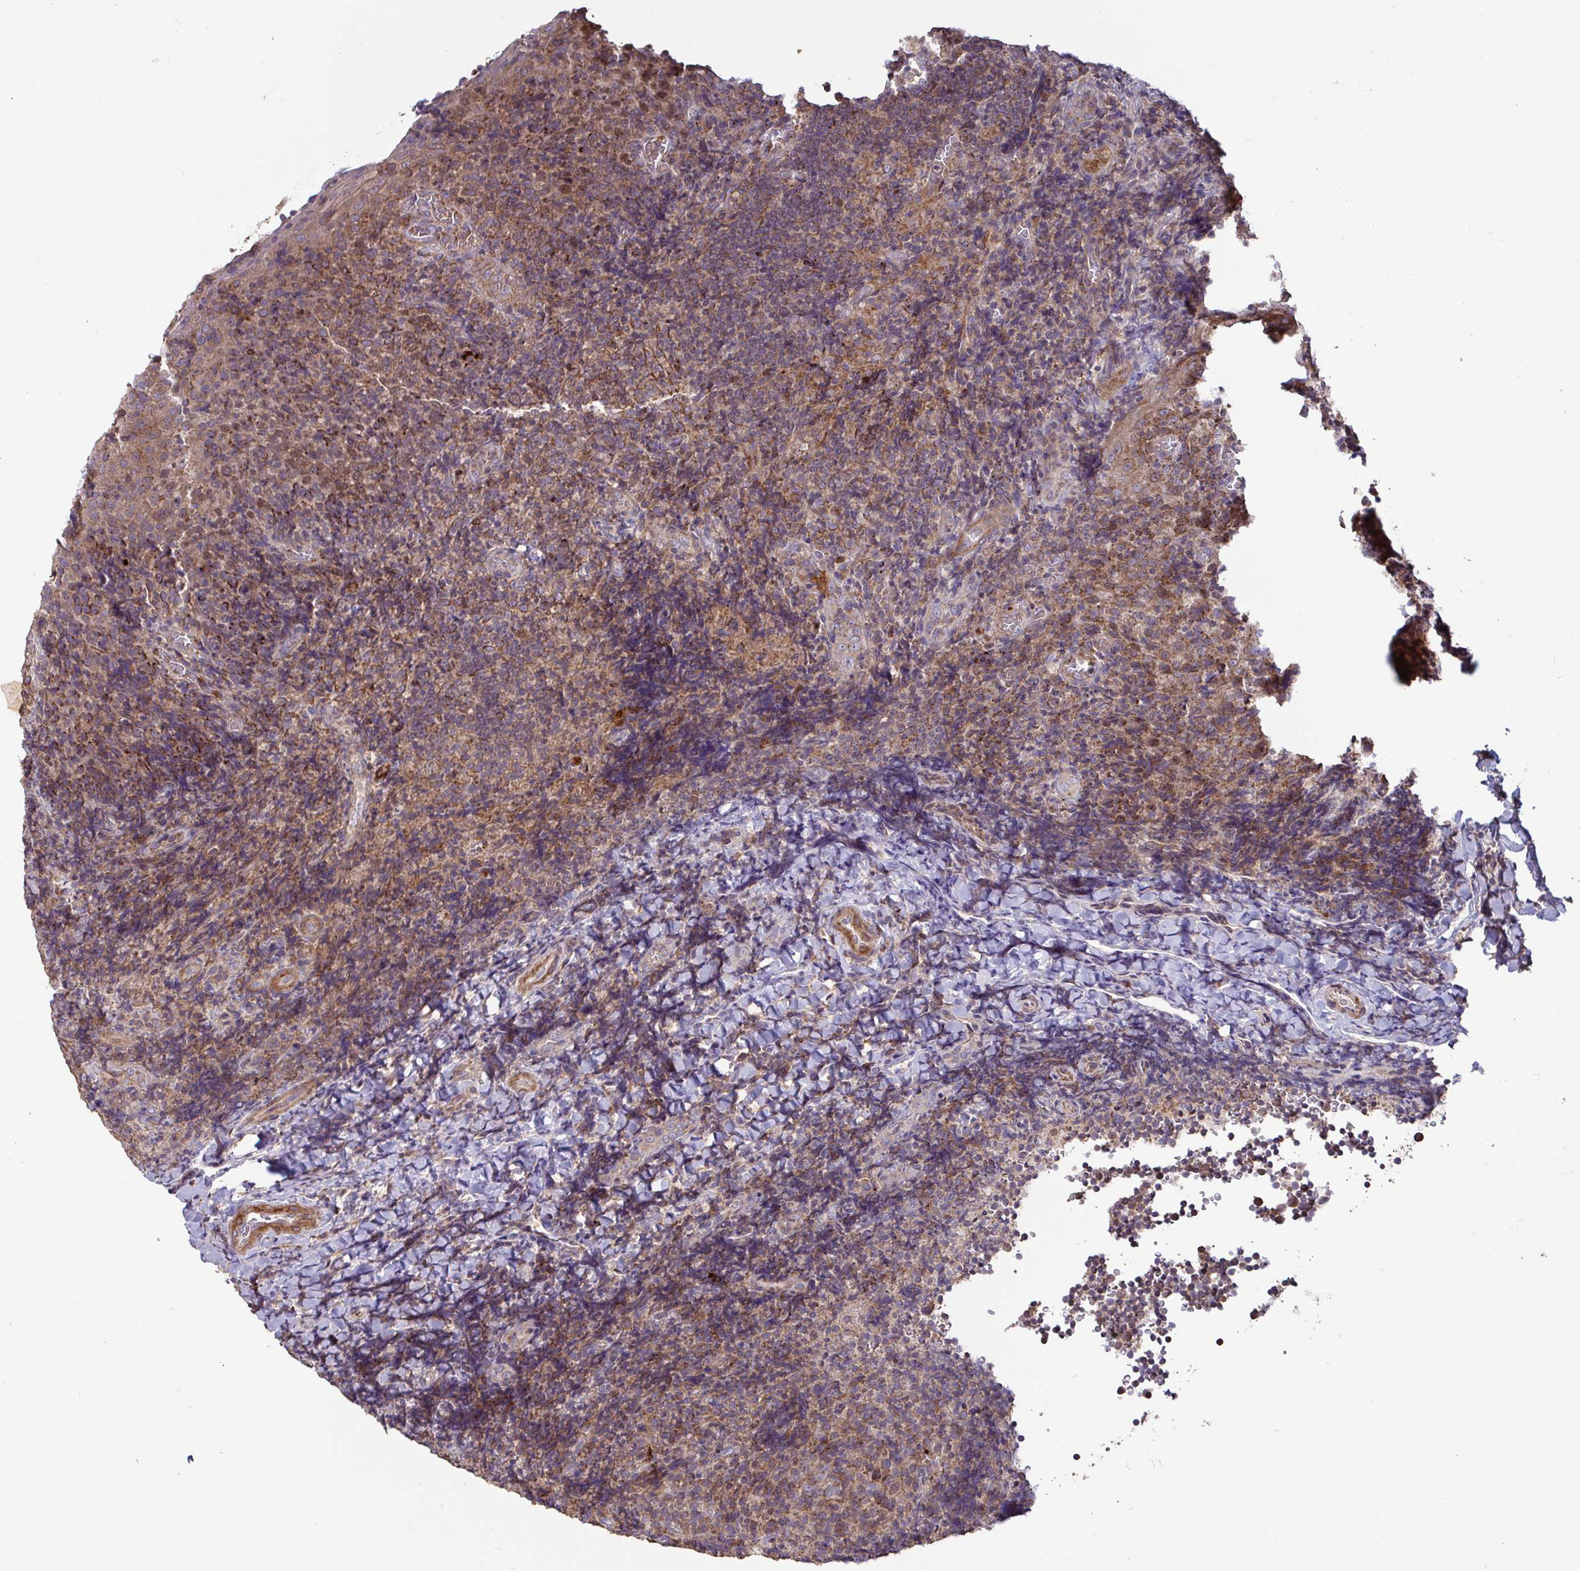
{"staining": {"intensity": "moderate", "quantity": "25%-75%", "location": "cytoplasmic/membranous"}, "tissue": "tonsil", "cell_type": "Germinal center cells", "image_type": "normal", "snomed": [{"axis": "morphology", "description": "Normal tissue, NOS"}, {"axis": "topography", "description": "Tonsil"}], "caption": "Human tonsil stained with a brown dye displays moderate cytoplasmic/membranous positive positivity in approximately 25%-75% of germinal center cells.", "gene": "SPRY1", "patient": {"sex": "male", "age": 17}}